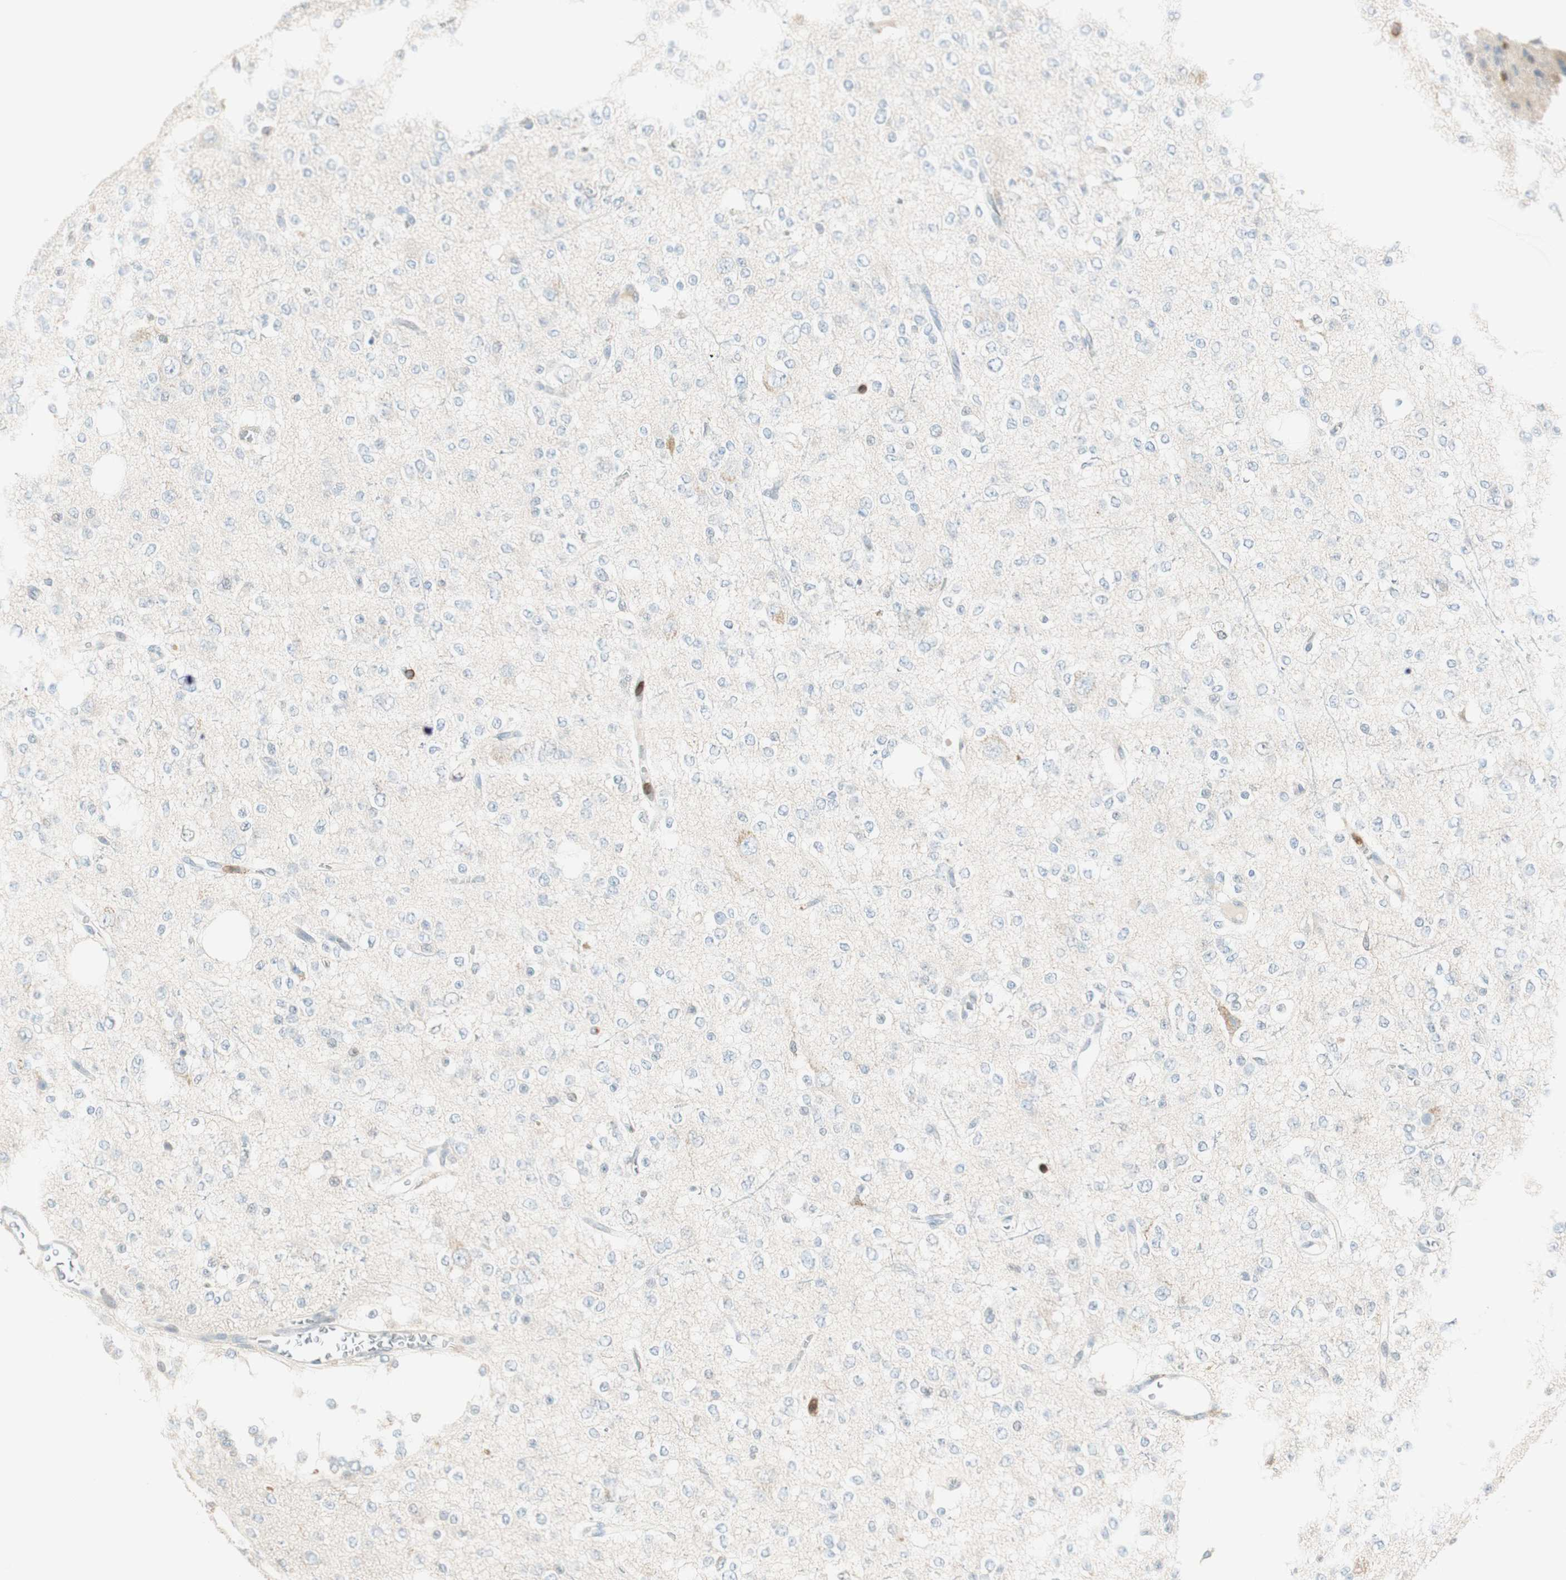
{"staining": {"intensity": "negative", "quantity": "none", "location": "none"}, "tissue": "glioma", "cell_type": "Tumor cells", "image_type": "cancer", "snomed": [{"axis": "morphology", "description": "Glioma, malignant, Low grade"}, {"axis": "topography", "description": "Brain"}], "caption": "IHC of glioma exhibits no staining in tumor cells.", "gene": "HPGD", "patient": {"sex": "male", "age": 38}}